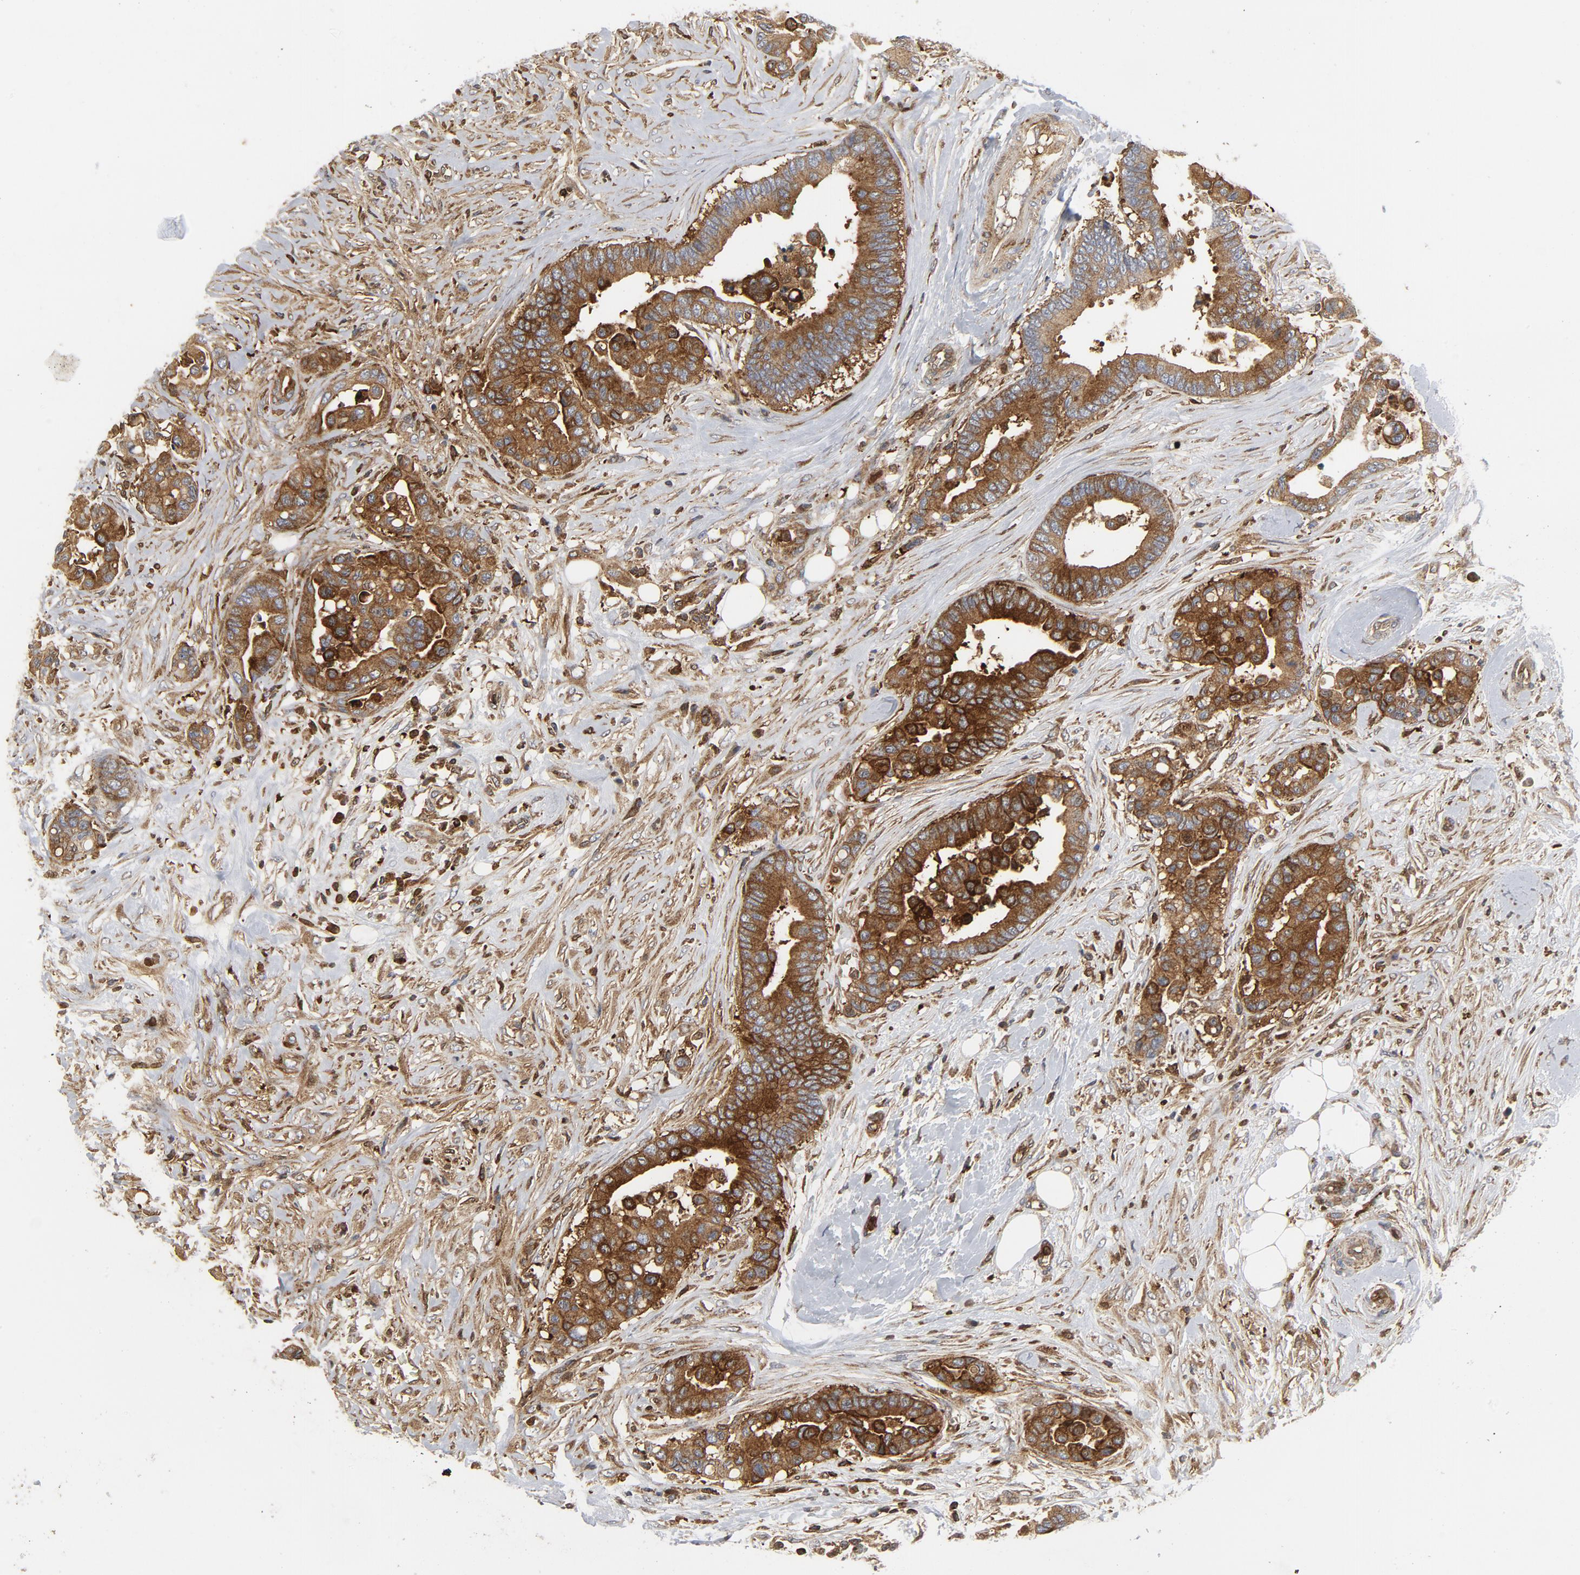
{"staining": {"intensity": "moderate", "quantity": ">75%", "location": "cytoplasmic/membranous"}, "tissue": "colorectal cancer", "cell_type": "Tumor cells", "image_type": "cancer", "snomed": [{"axis": "morphology", "description": "Adenocarcinoma, NOS"}, {"axis": "topography", "description": "Colon"}], "caption": "Immunohistochemistry micrograph of human colorectal cancer (adenocarcinoma) stained for a protein (brown), which reveals medium levels of moderate cytoplasmic/membranous expression in approximately >75% of tumor cells.", "gene": "YES1", "patient": {"sex": "male", "age": 82}}